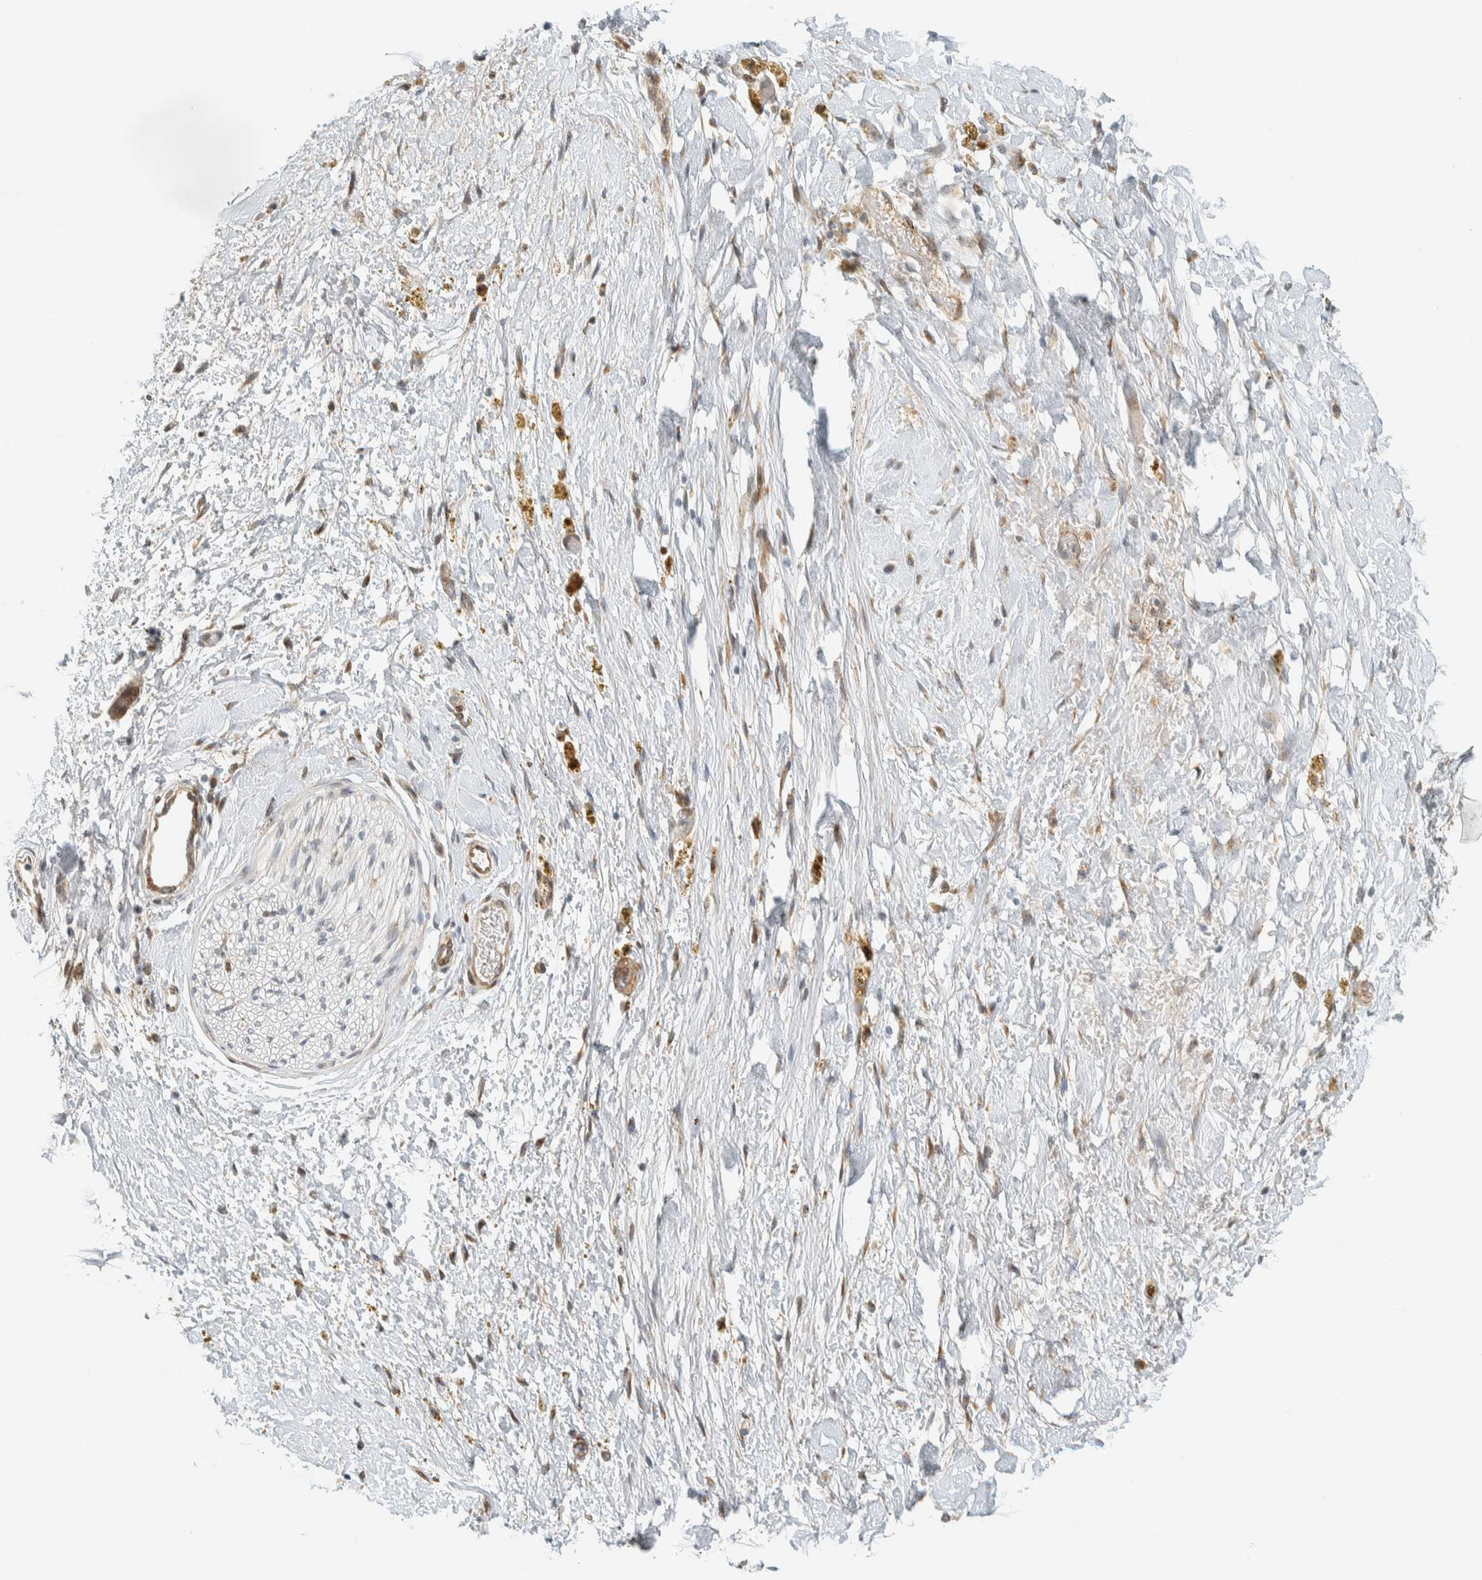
{"staining": {"intensity": "negative", "quantity": "none", "location": "none"}, "tissue": "adipose tissue", "cell_type": "Adipocytes", "image_type": "normal", "snomed": [{"axis": "morphology", "description": "Normal tissue, NOS"}, {"axis": "topography", "description": "Kidney"}, {"axis": "topography", "description": "Peripheral nerve tissue"}], "caption": "Immunohistochemistry (IHC) image of benign adipose tissue stained for a protein (brown), which reveals no staining in adipocytes.", "gene": "ITPRID1", "patient": {"sex": "male", "age": 7}}